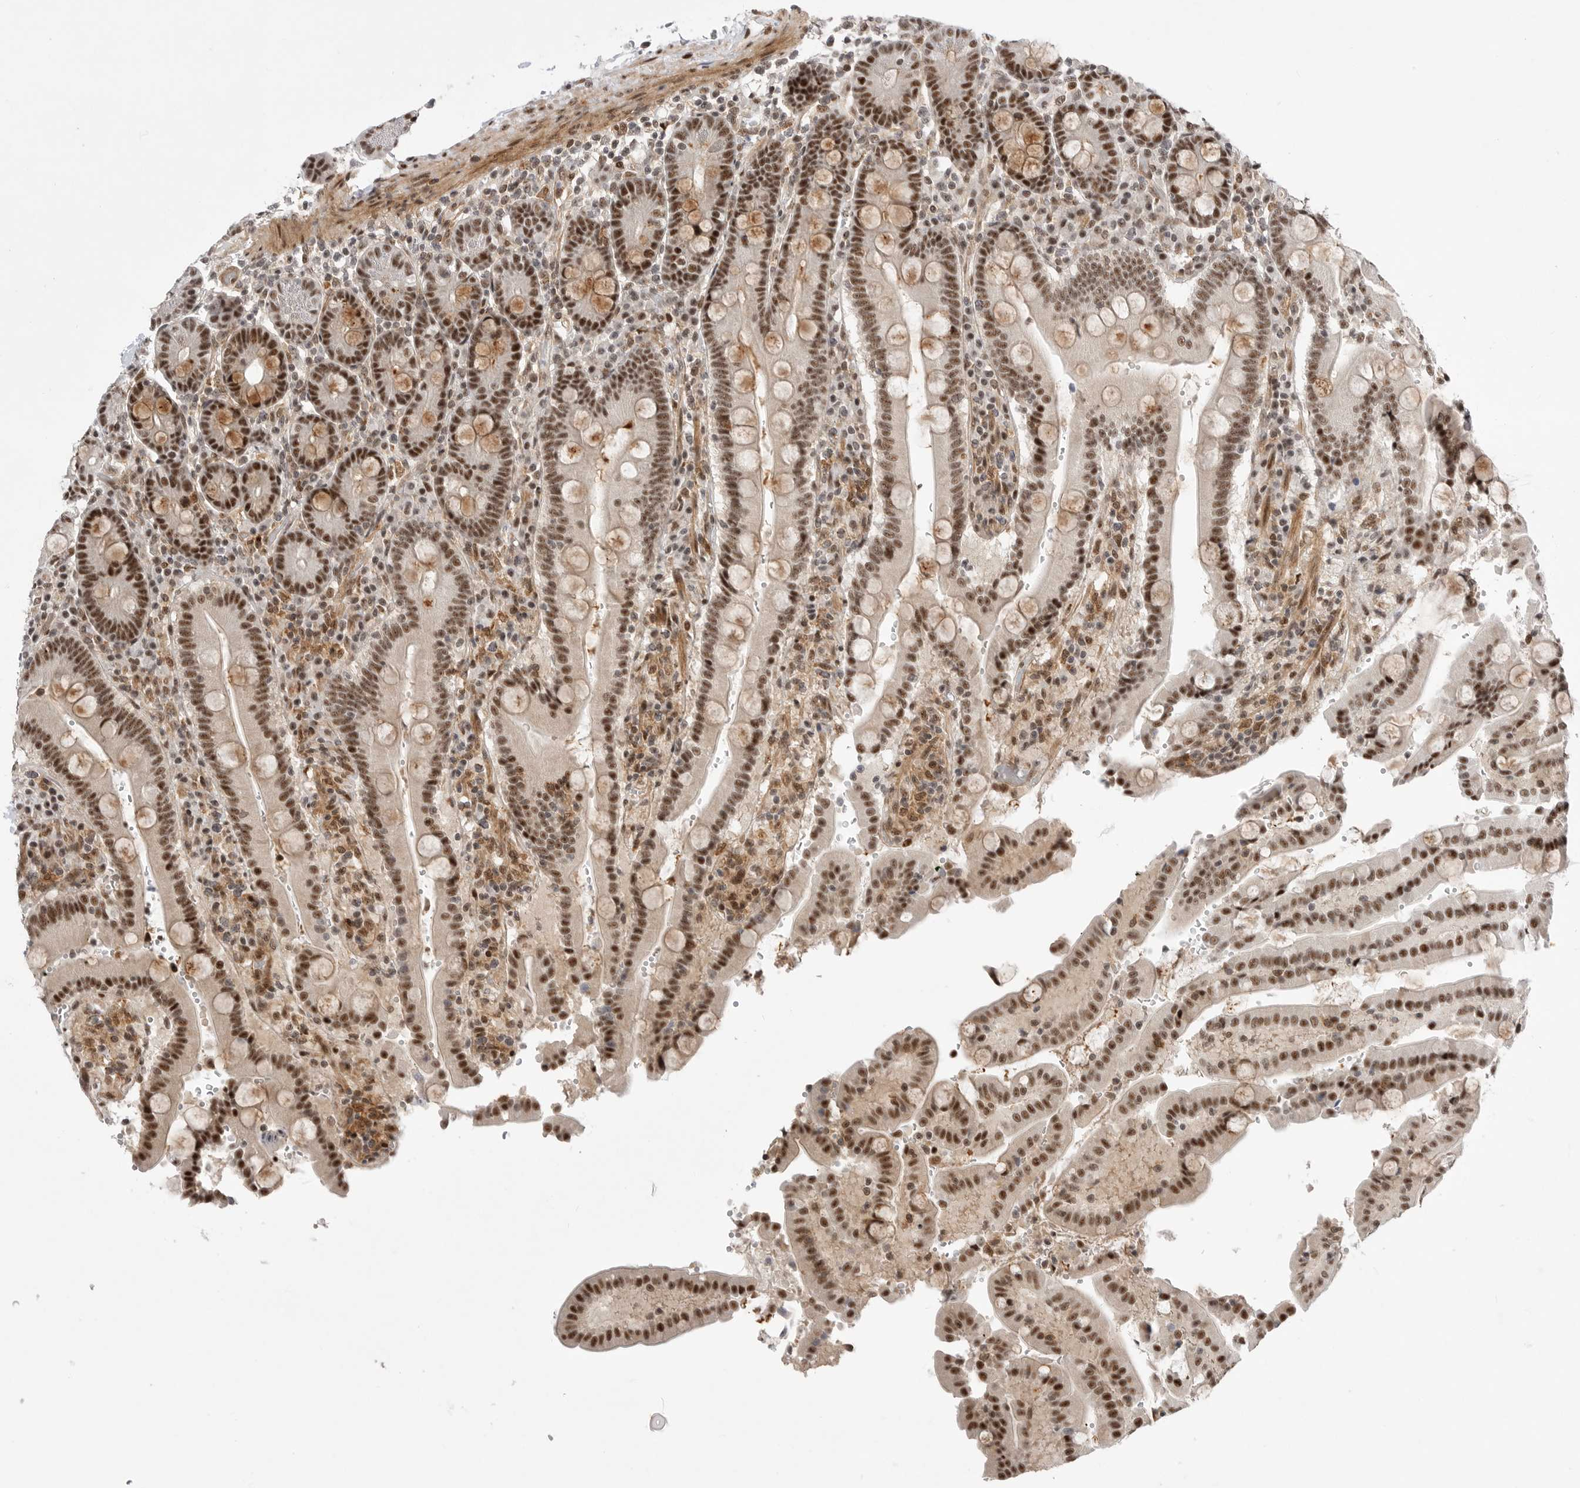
{"staining": {"intensity": "strong", "quantity": ">75%", "location": "nuclear"}, "tissue": "duodenum", "cell_type": "Glandular cells", "image_type": "normal", "snomed": [{"axis": "morphology", "description": "Normal tissue, NOS"}, {"axis": "topography", "description": "Small intestine, NOS"}], "caption": "About >75% of glandular cells in benign human duodenum demonstrate strong nuclear protein positivity as visualized by brown immunohistochemical staining.", "gene": "GPATCH2", "patient": {"sex": "female", "age": 71}}